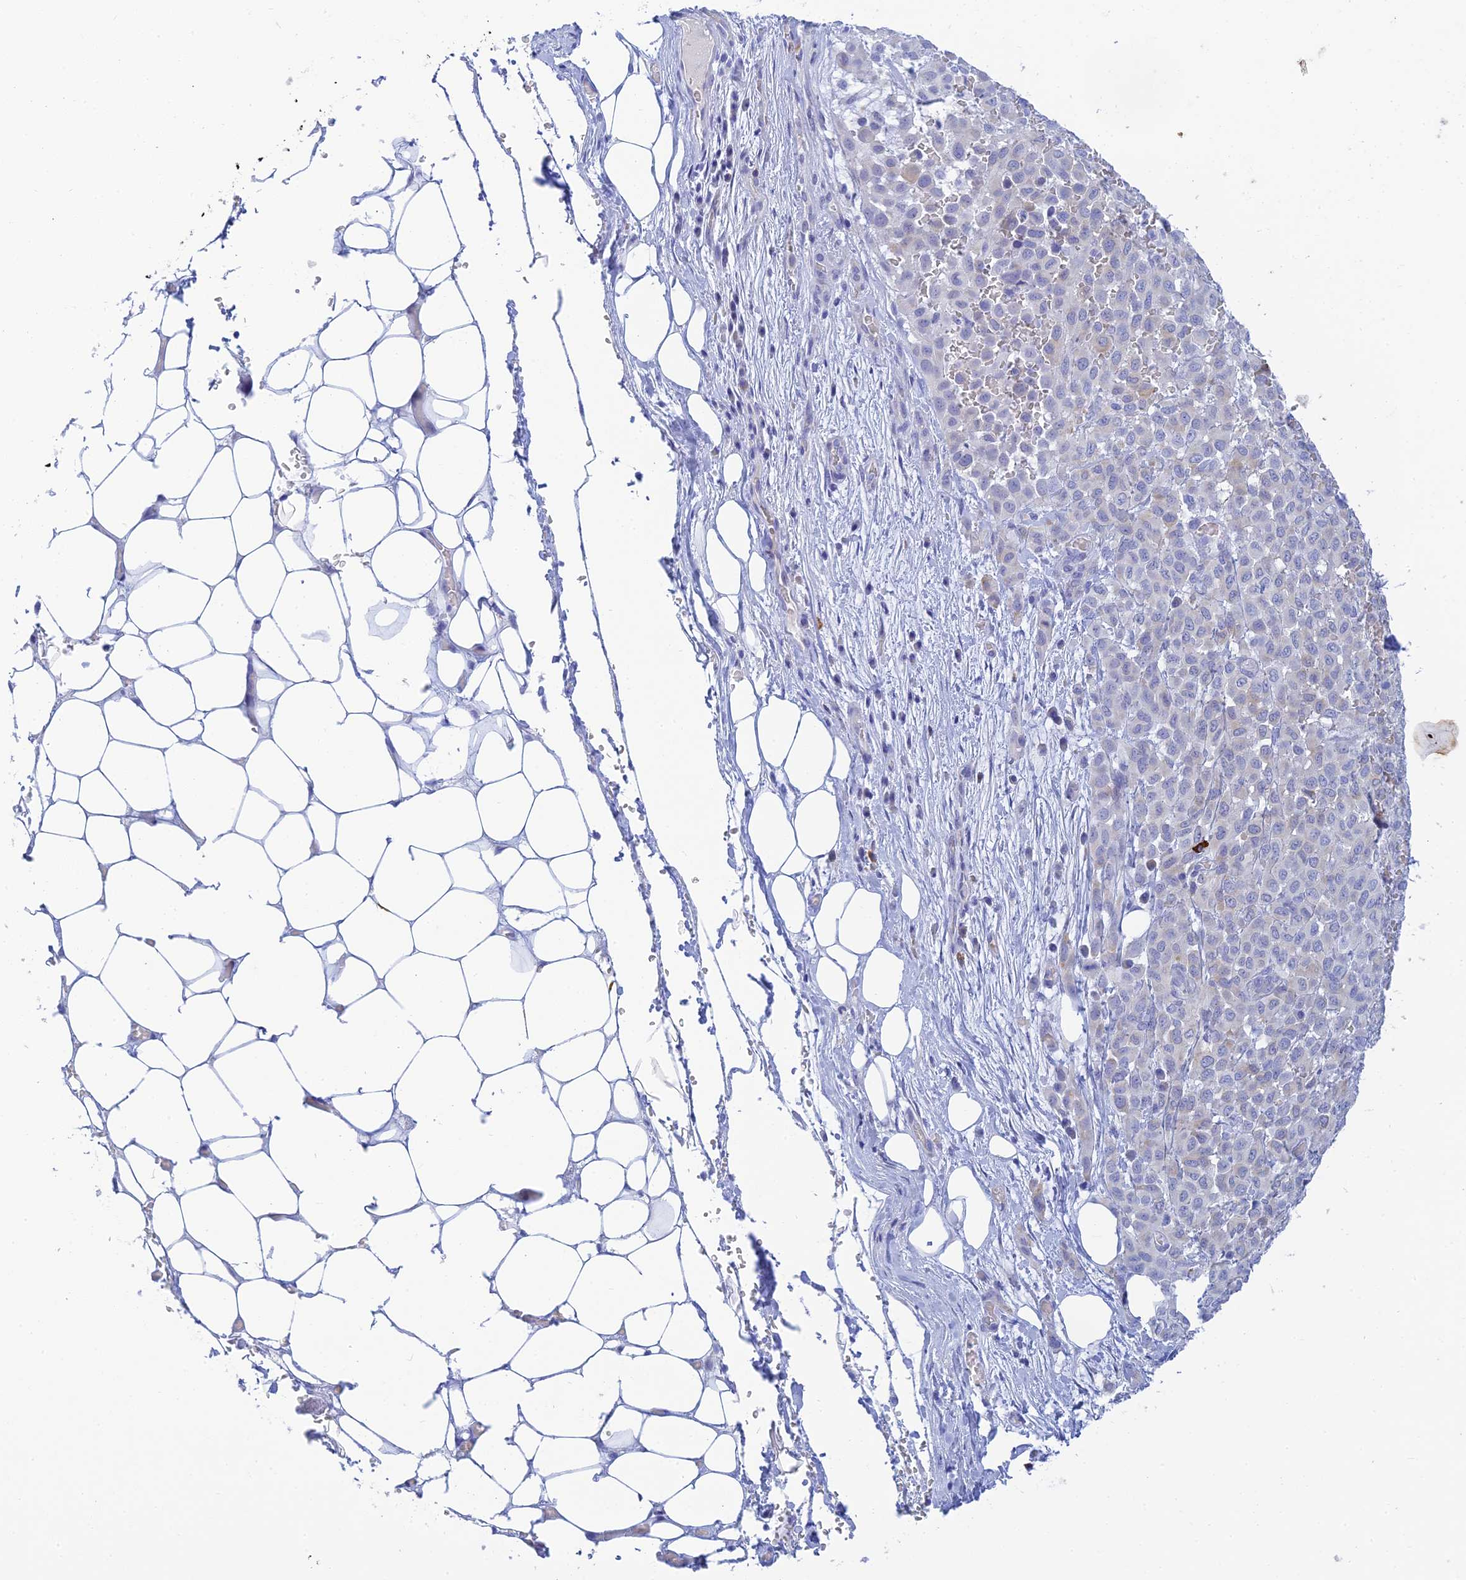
{"staining": {"intensity": "negative", "quantity": "none", "location": "none"}, "tissue": "melanoma", "cell_type": "Tumor cells", "image_type": "cancer", "snomed": [{"axis": "morphology", "description": "Malignant melanoma, Metastatic site"}, {"axis": "topography", "description": "Skin"}], "caption": "There is no significant staining in tumor cells of melanoma. (DAB (3,3'-diaminobenzidine) immunohistochemistry, high magnification).", "gene": "CEP152", "patient": {"sex": "female", "age": 81}}